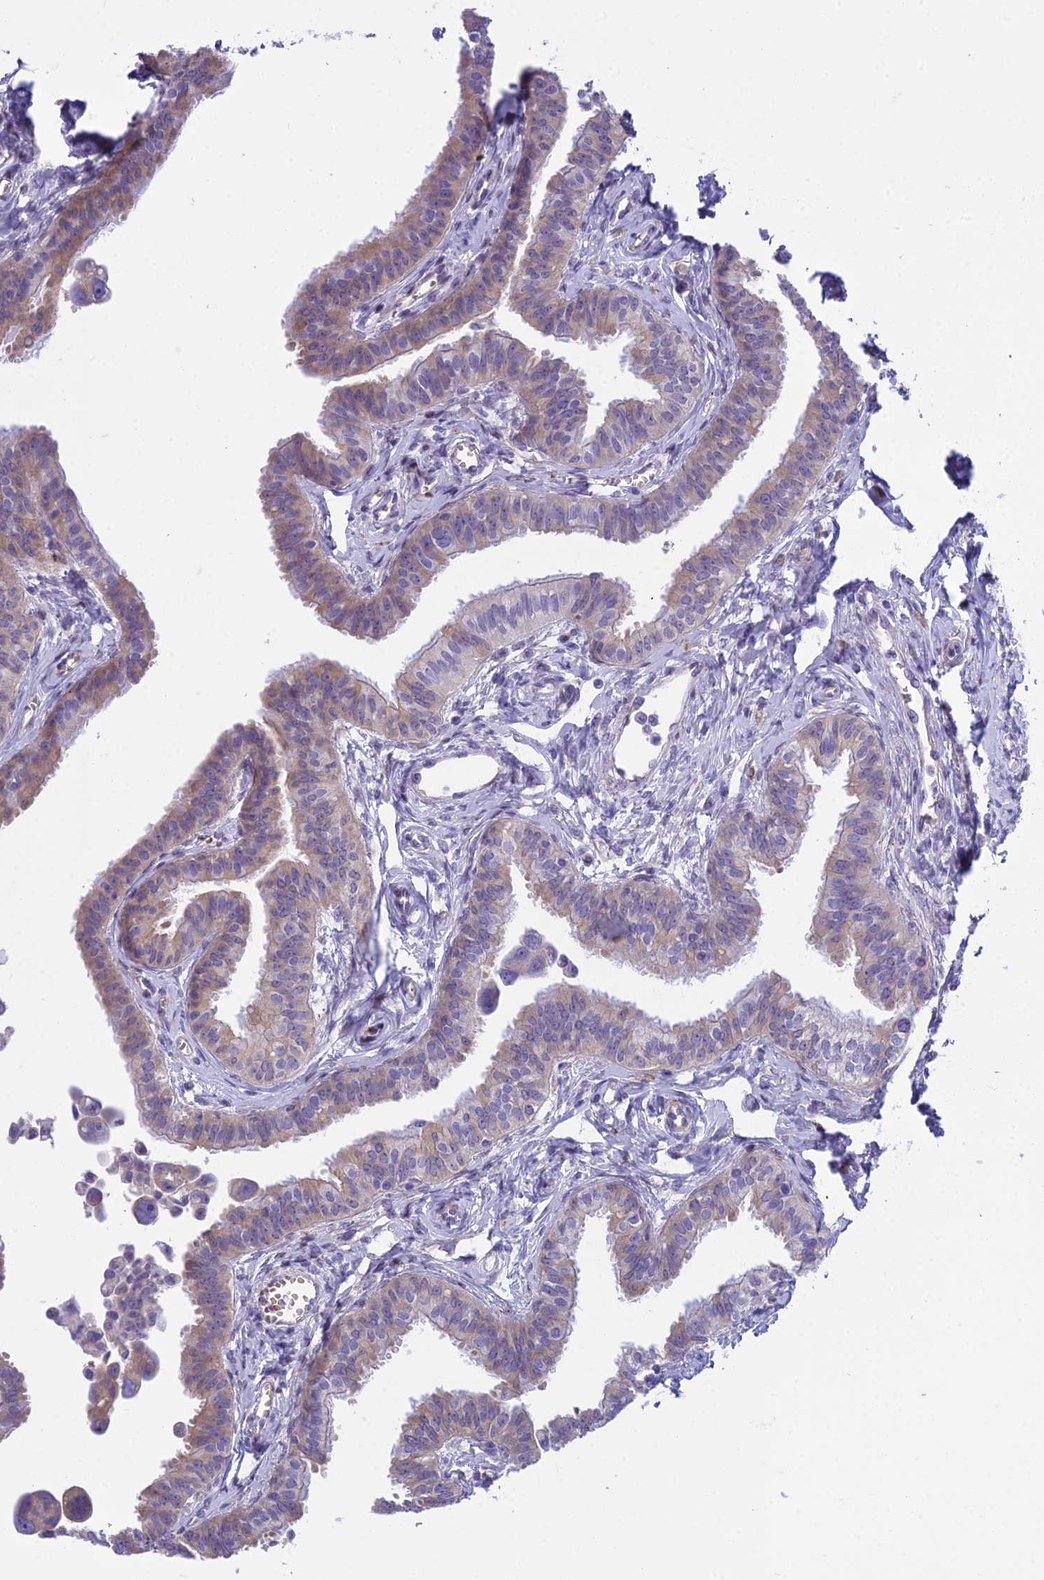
{"staining": {"intensity": "weak", "quantity": "25%-75%", "location": "cytoplasmic/membranous"}, "tissue": "fallopian tube", "cell_type": "Glandular cells", "image_type": "normal", "snomed": [{"axis": "morphology", "description": "Normal tissue, NOS"}, {"axis": "morphology", "description": "Carcinoma, NOS"}, {"axis": "topography", "description": "Fallopian tube"}, {"axis": "topography", "description": "Ovary"}], "caption": "Immunohistochemistry (IHC) of benign fallopian tube shows low levels of weak cytoplasmic/membranous expression in approximately 25%-75% of glandular cells.", "gene": "PCDHB14", "patient": {"sex": "female", "age": 59}}